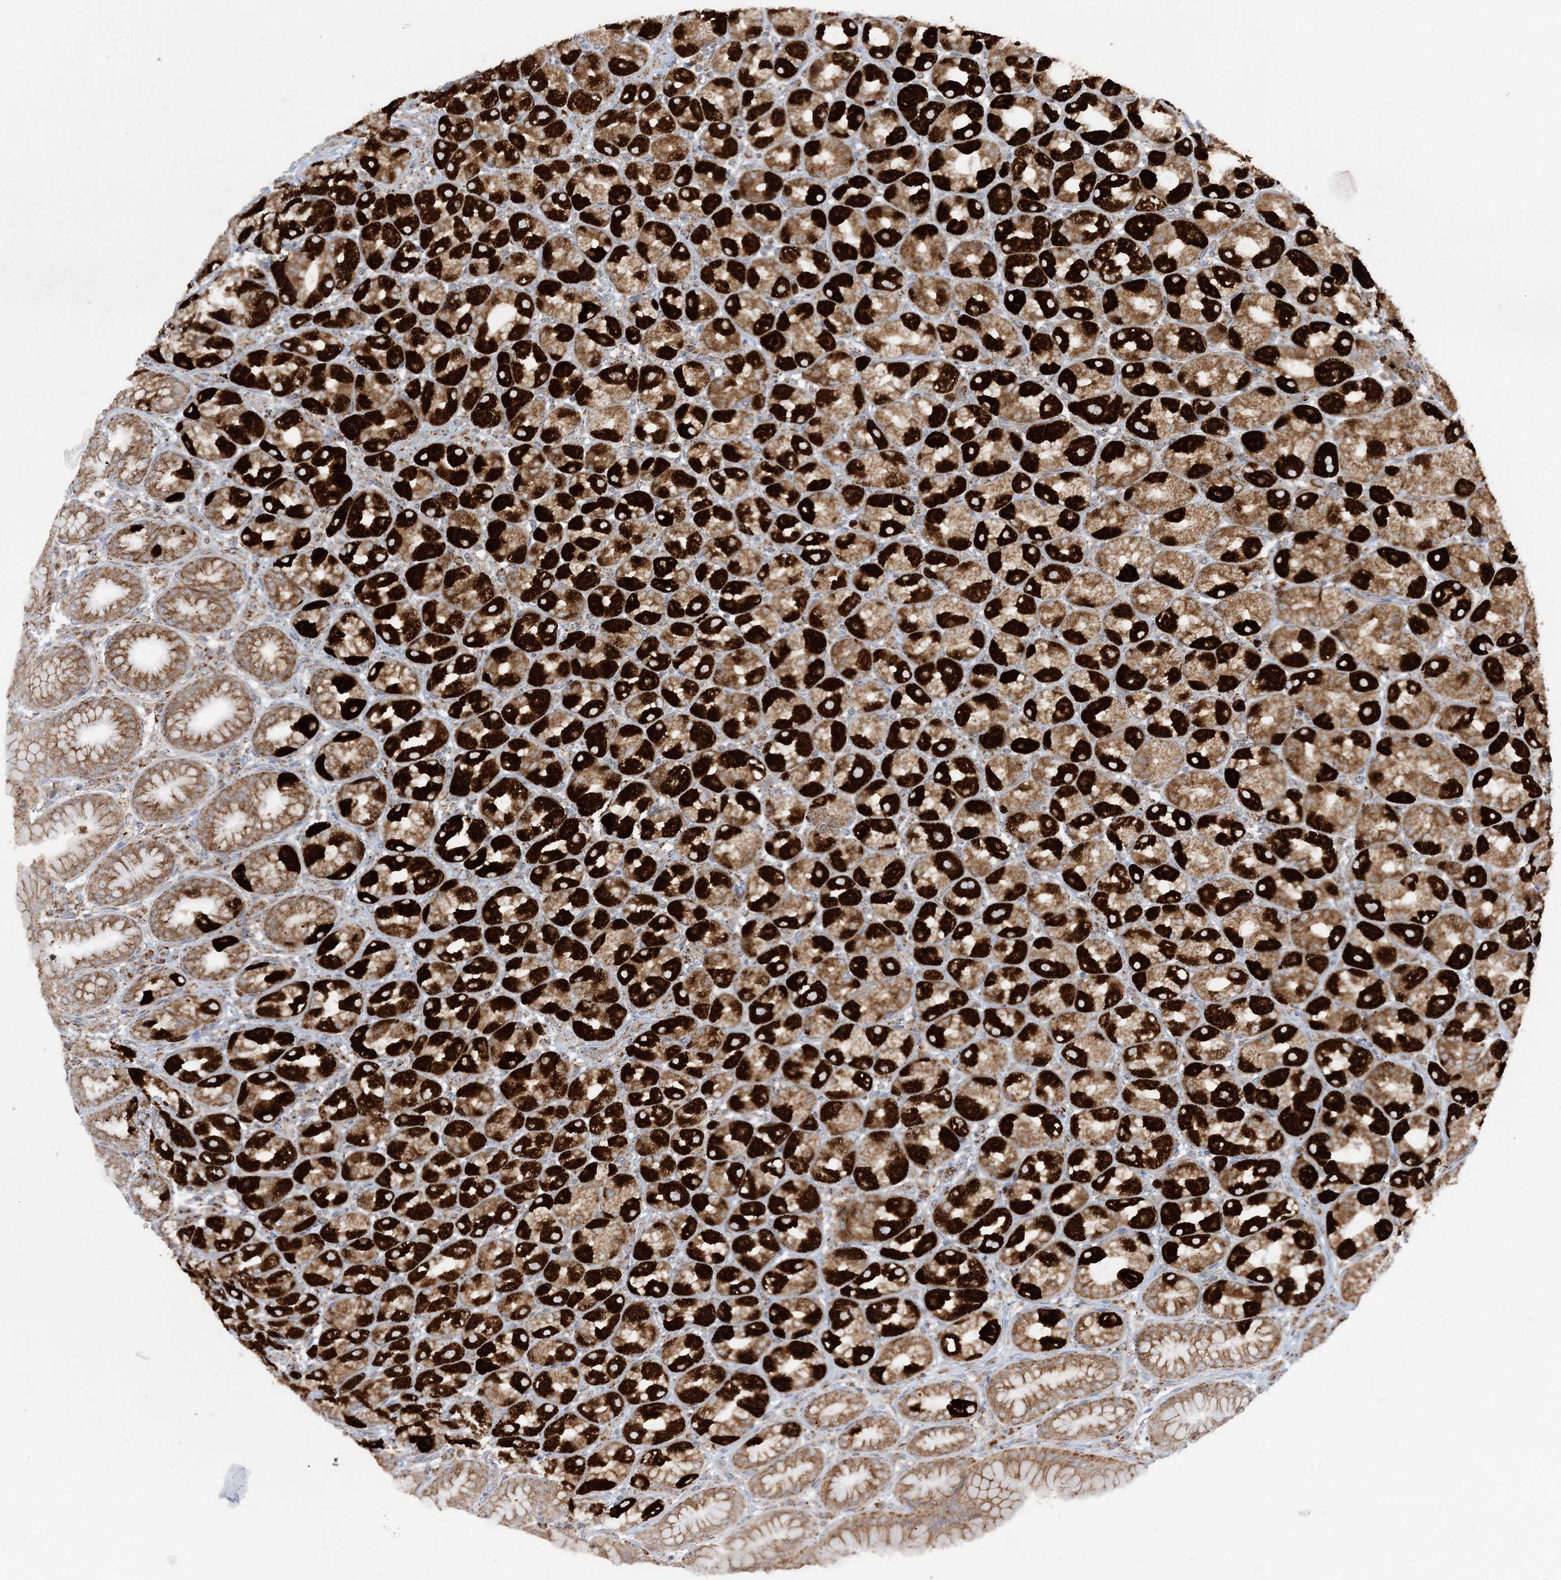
{"staining": {"intensity": "strong", "quantity": ">75%", "location": "cytoplasmic/membranous"}, "tissue": "stomach", "cell_type": "Glandular cells", "image_type": "normal", "snomed": [{"axis": "morphology", "description": "Normal tissue, NOS"}, {"axis": "topography", "description": "Stomach, upper"}], "caption": "Stomach stained with a brown dye reveals strong cytoplasmic/membranous positive staining in approximately >75% of glandular cells.", "gene": "NDUFAF3", "patient": {"sex": "male", "age": 68}}